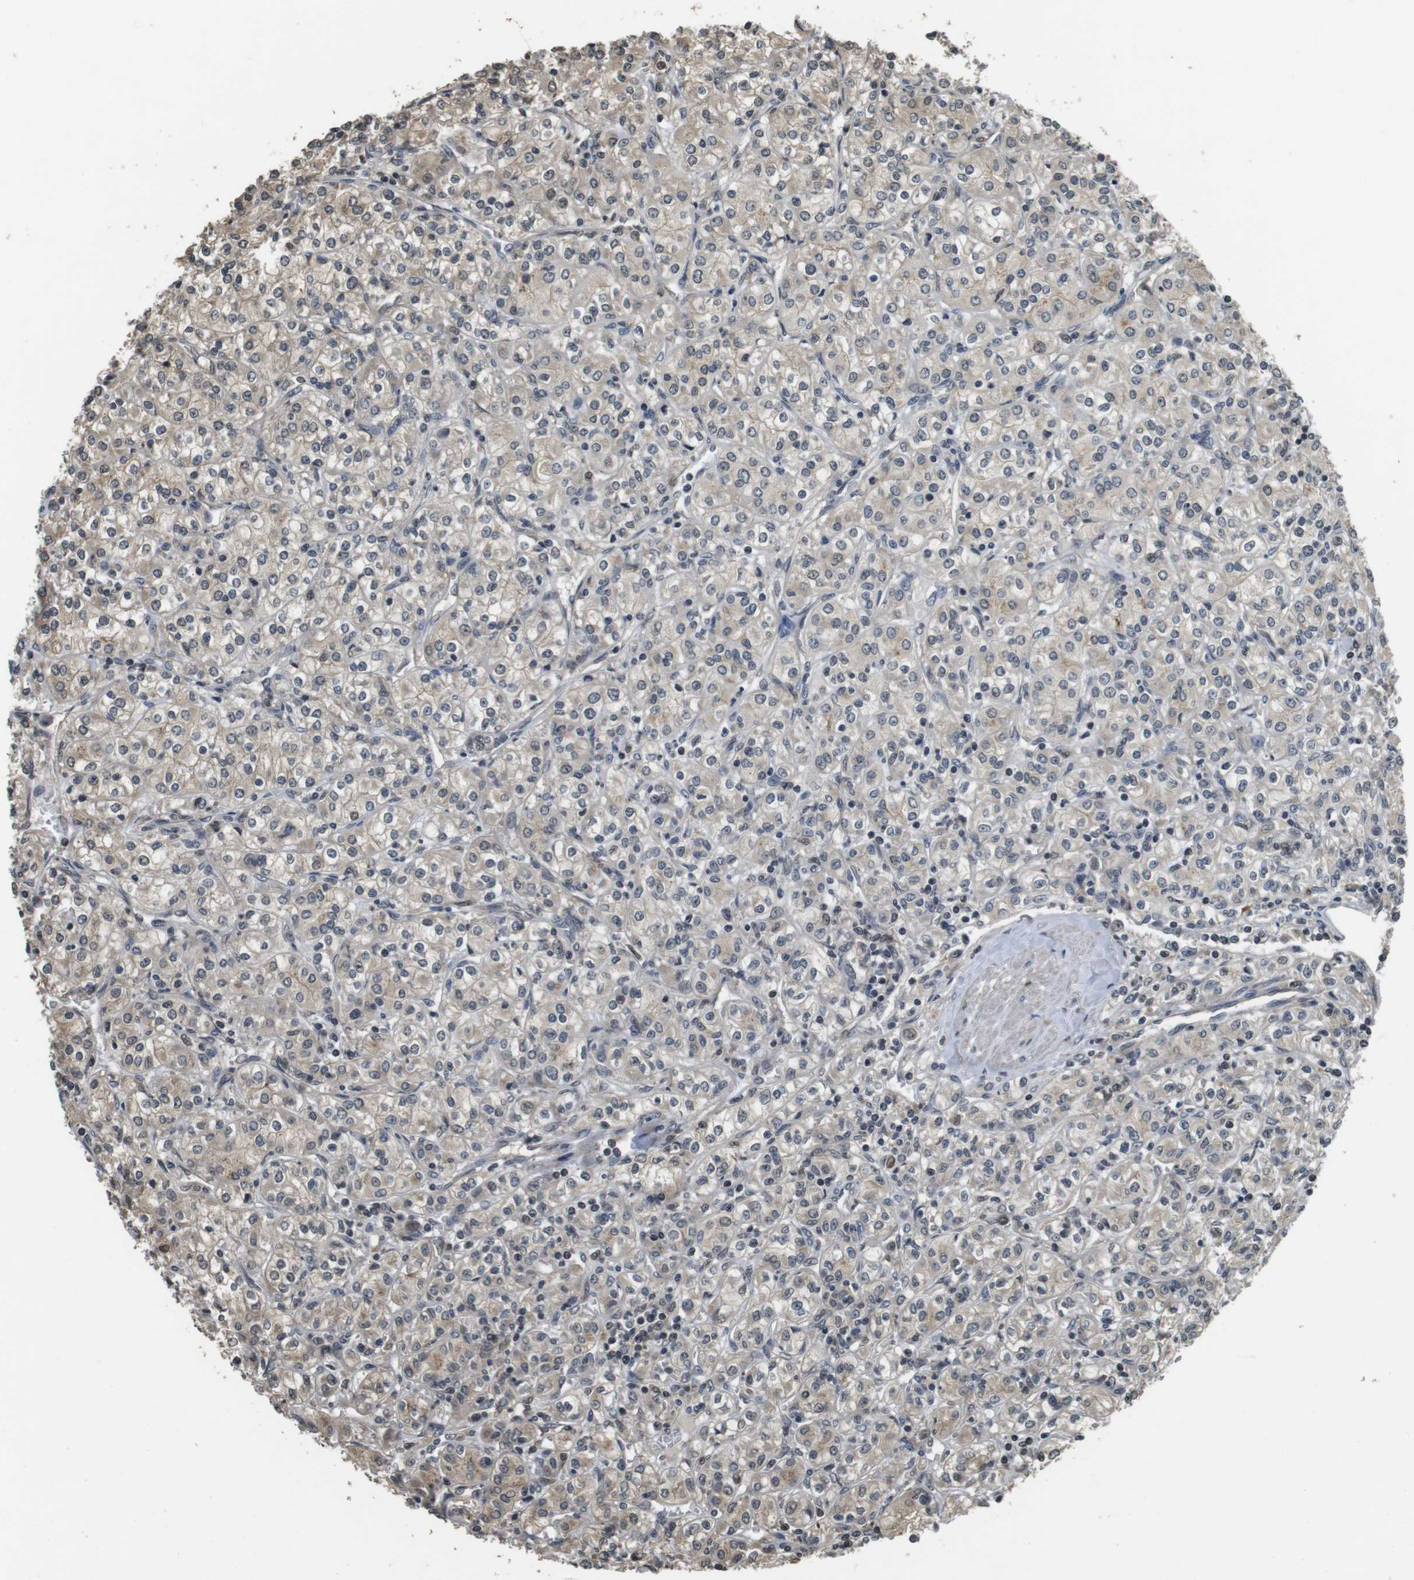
{"staining": {"intensity": "weak", "quantity": "<25%", "location": "cytoplasmic/membranous"}, "tissue": "renal cancer", "cell_type": "Tumor cells", "image_type": "cancer", "snomed": [{"axis": "morphology", "description": "Adenocarcinoma, NOS"}, {"axis": "topography", "description": "Kidney"}], "caption": "Image shows no significant protein positivity in tumor cells of adenocarcinoma (renal).", "gene": "FZD10", "patient": {"sex": "male", "age": 77}}